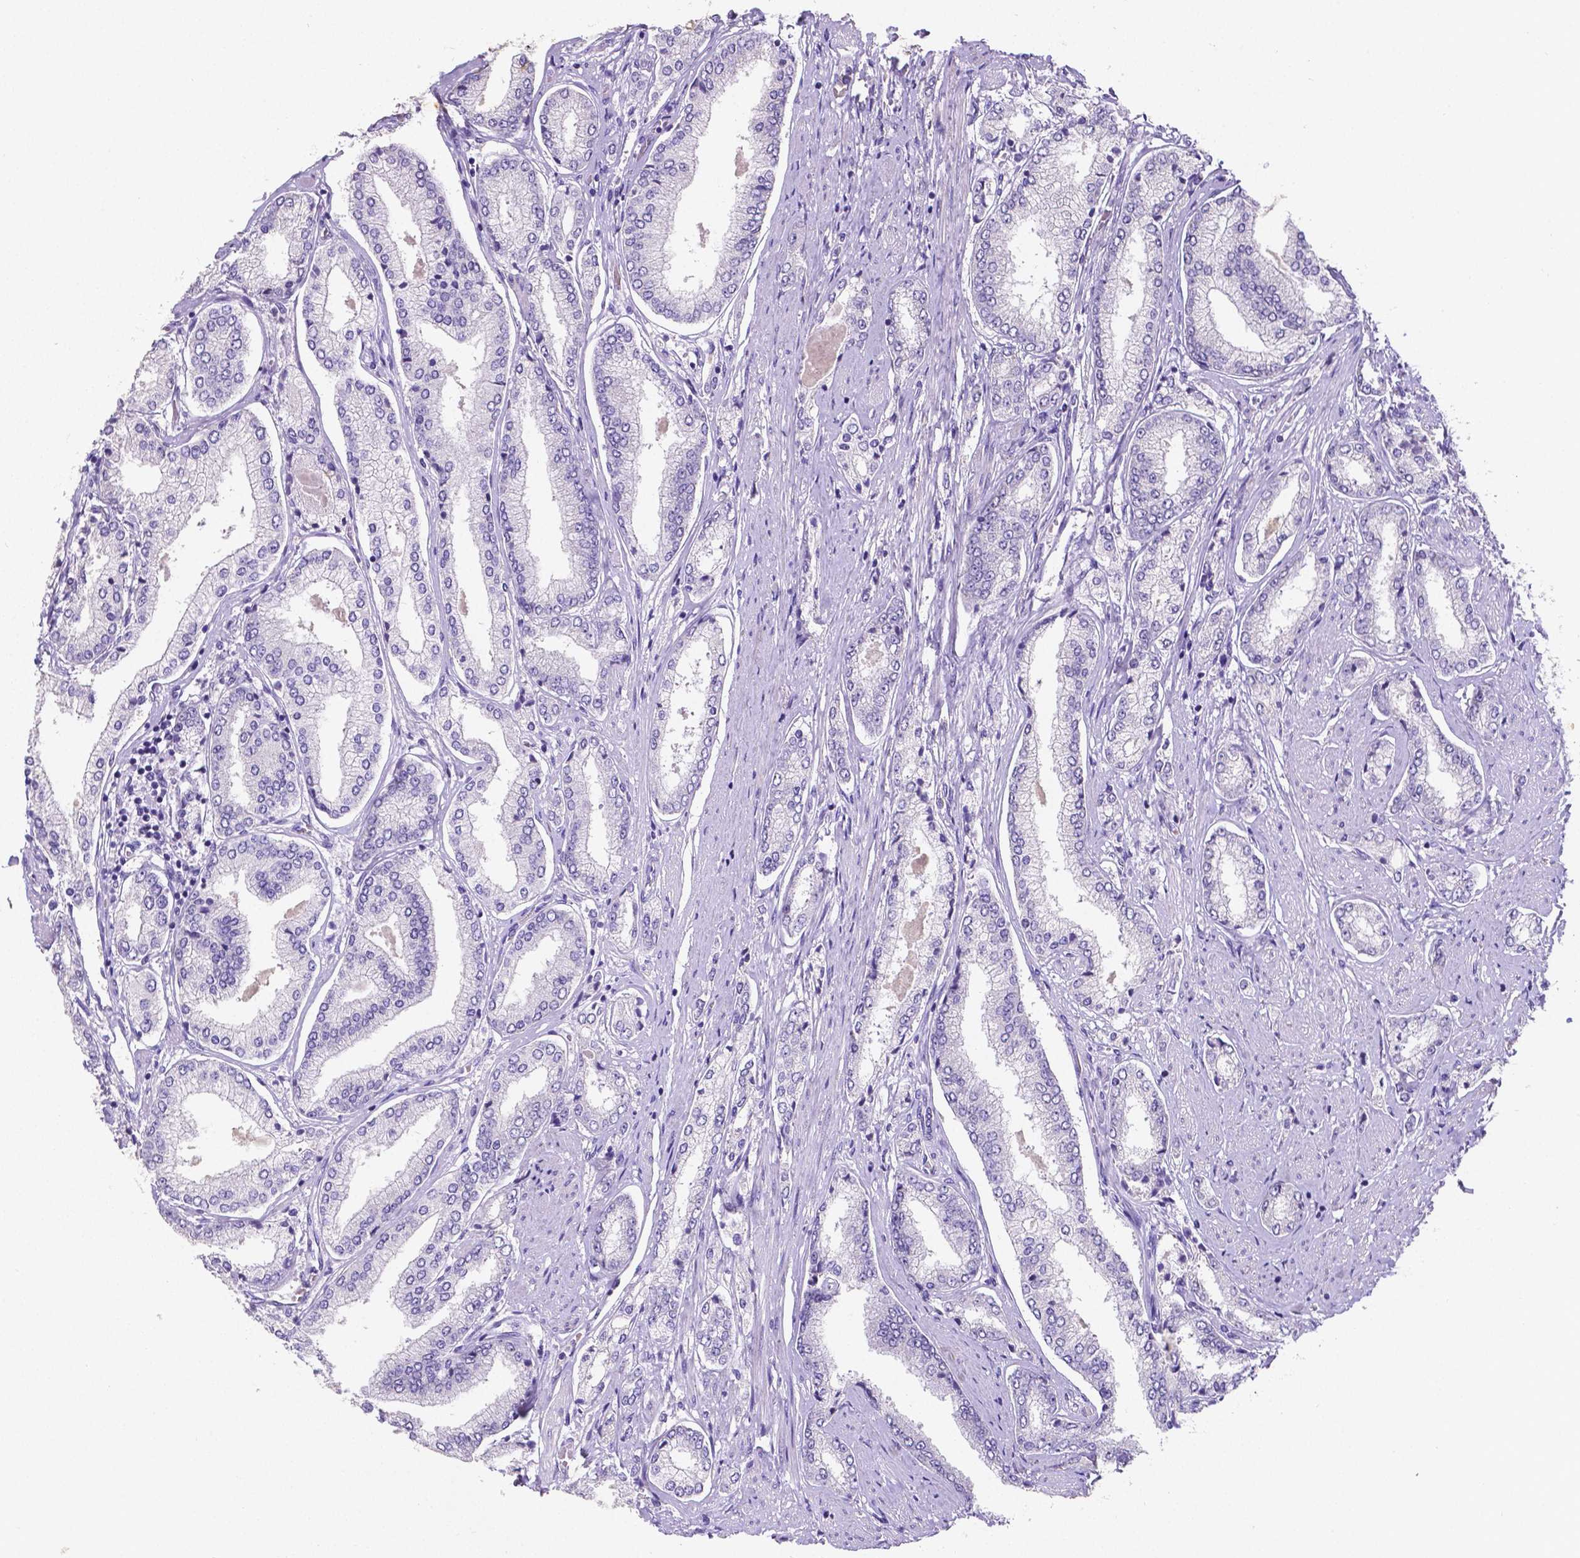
{"staining": {"intensity": "negative", "quantity": "none", "location": "none"}, "tissue": "prostate cancer", "cell_type": "Tumor cells", "image_type": "cancer", "snomed": [{"axis": "morphology", "description": "Adenocarcinoma, NOS"}, {"axis": "topography", "description": "Prostate"}], "caption": "IHC micrograph of human adenocarcinoma (prostate) stained for a protein (brown), which reveals no staining in tumor cells.", "gene": "SATB2", "patient": {"sex": "male", "age": 63}}